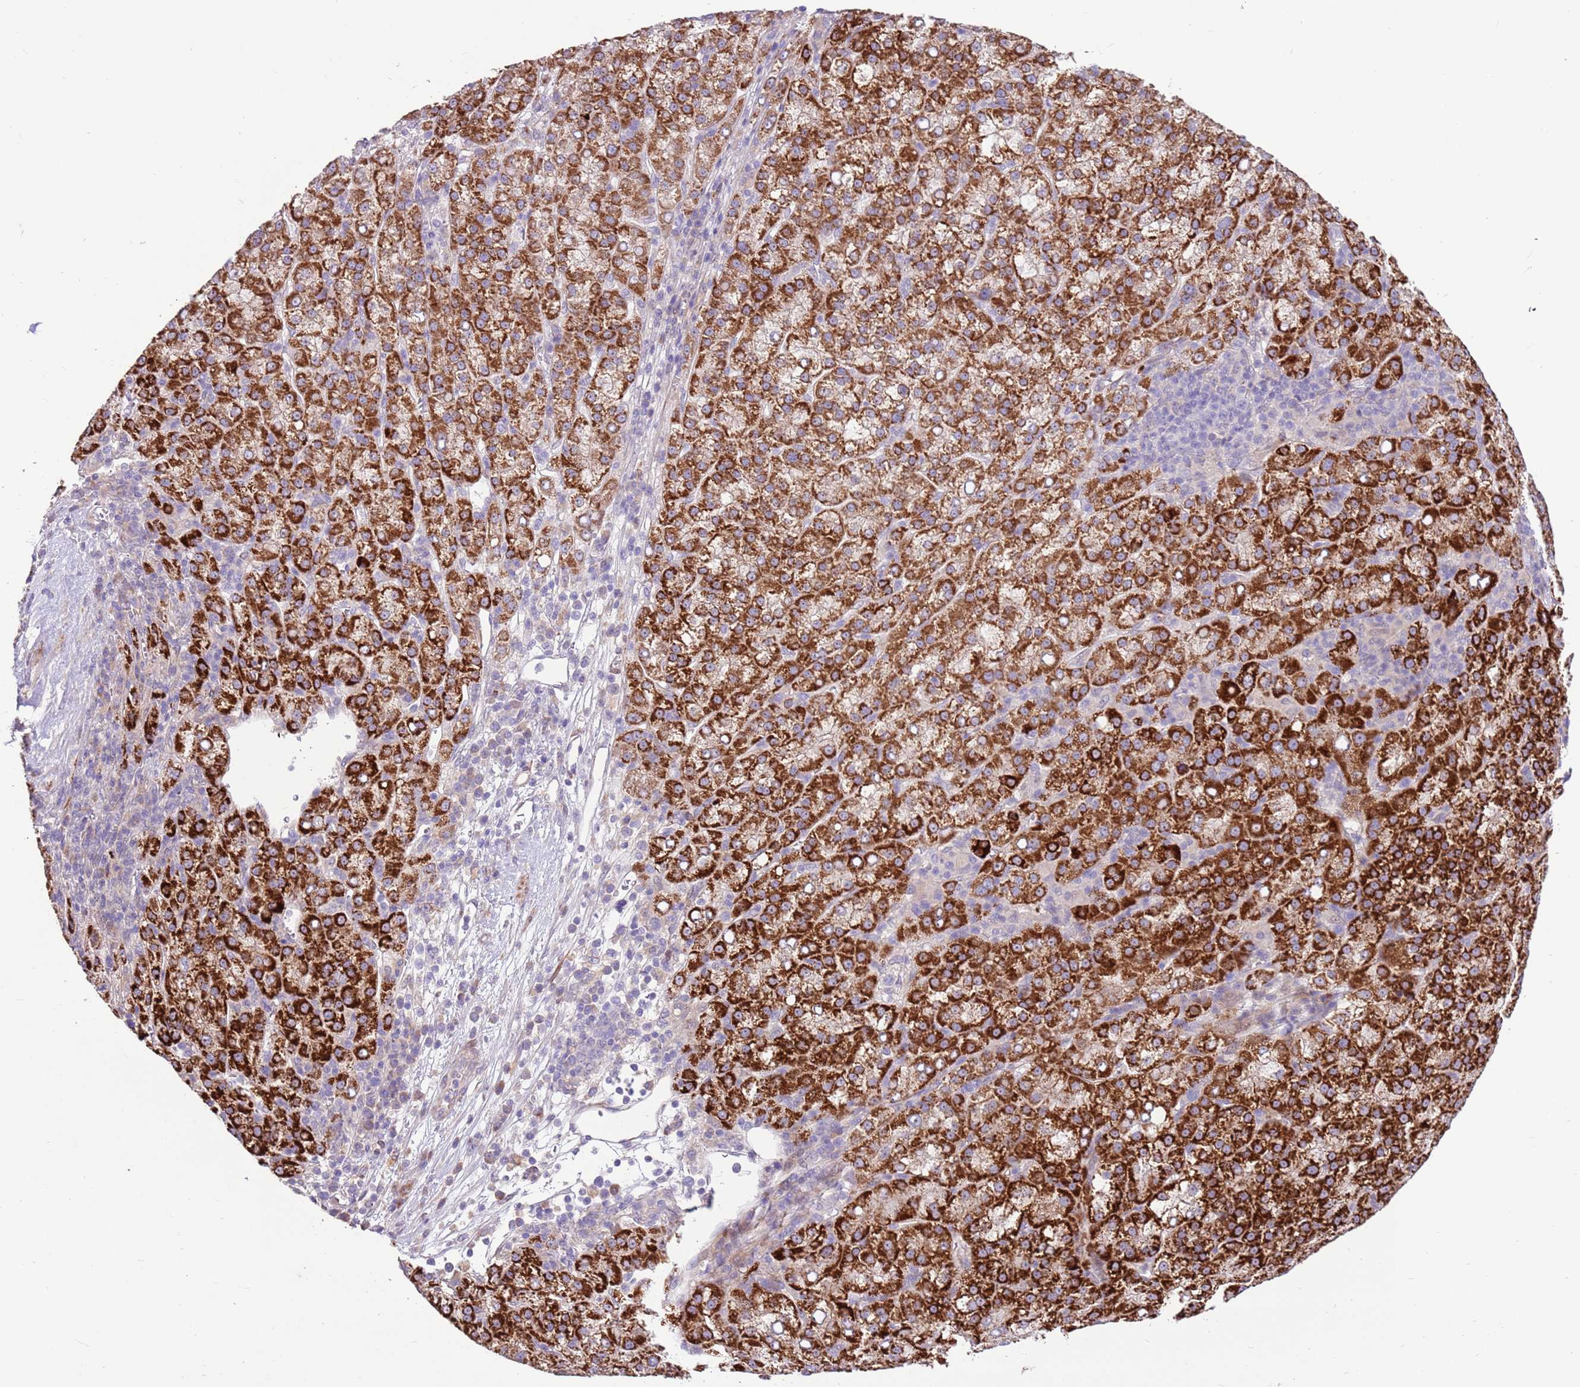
{"staining": {"intensity": "strong", "quantity": ">75%", "location": "cytoplasmic/membranous"}, "tissue": "liver cancer", "cell_type": "Tumor cells", "image_type": "cancer", "snomed": [{"axis": "morphology", "description": "Carcinoma, Hepatocellular, NOS"}, {"axis": "topography", "description": "Liver"}], "caption": "A brown stain highlights strong cytoplasmic/membranous expression of a protein in human liver cancer (hepatocellular carcinoma) tumor cells. (DAB IHC, brown staining for protein, blue staining for nuclei).", "gene": "LGI4", "patient": {"sex": "female", "age": 58}}